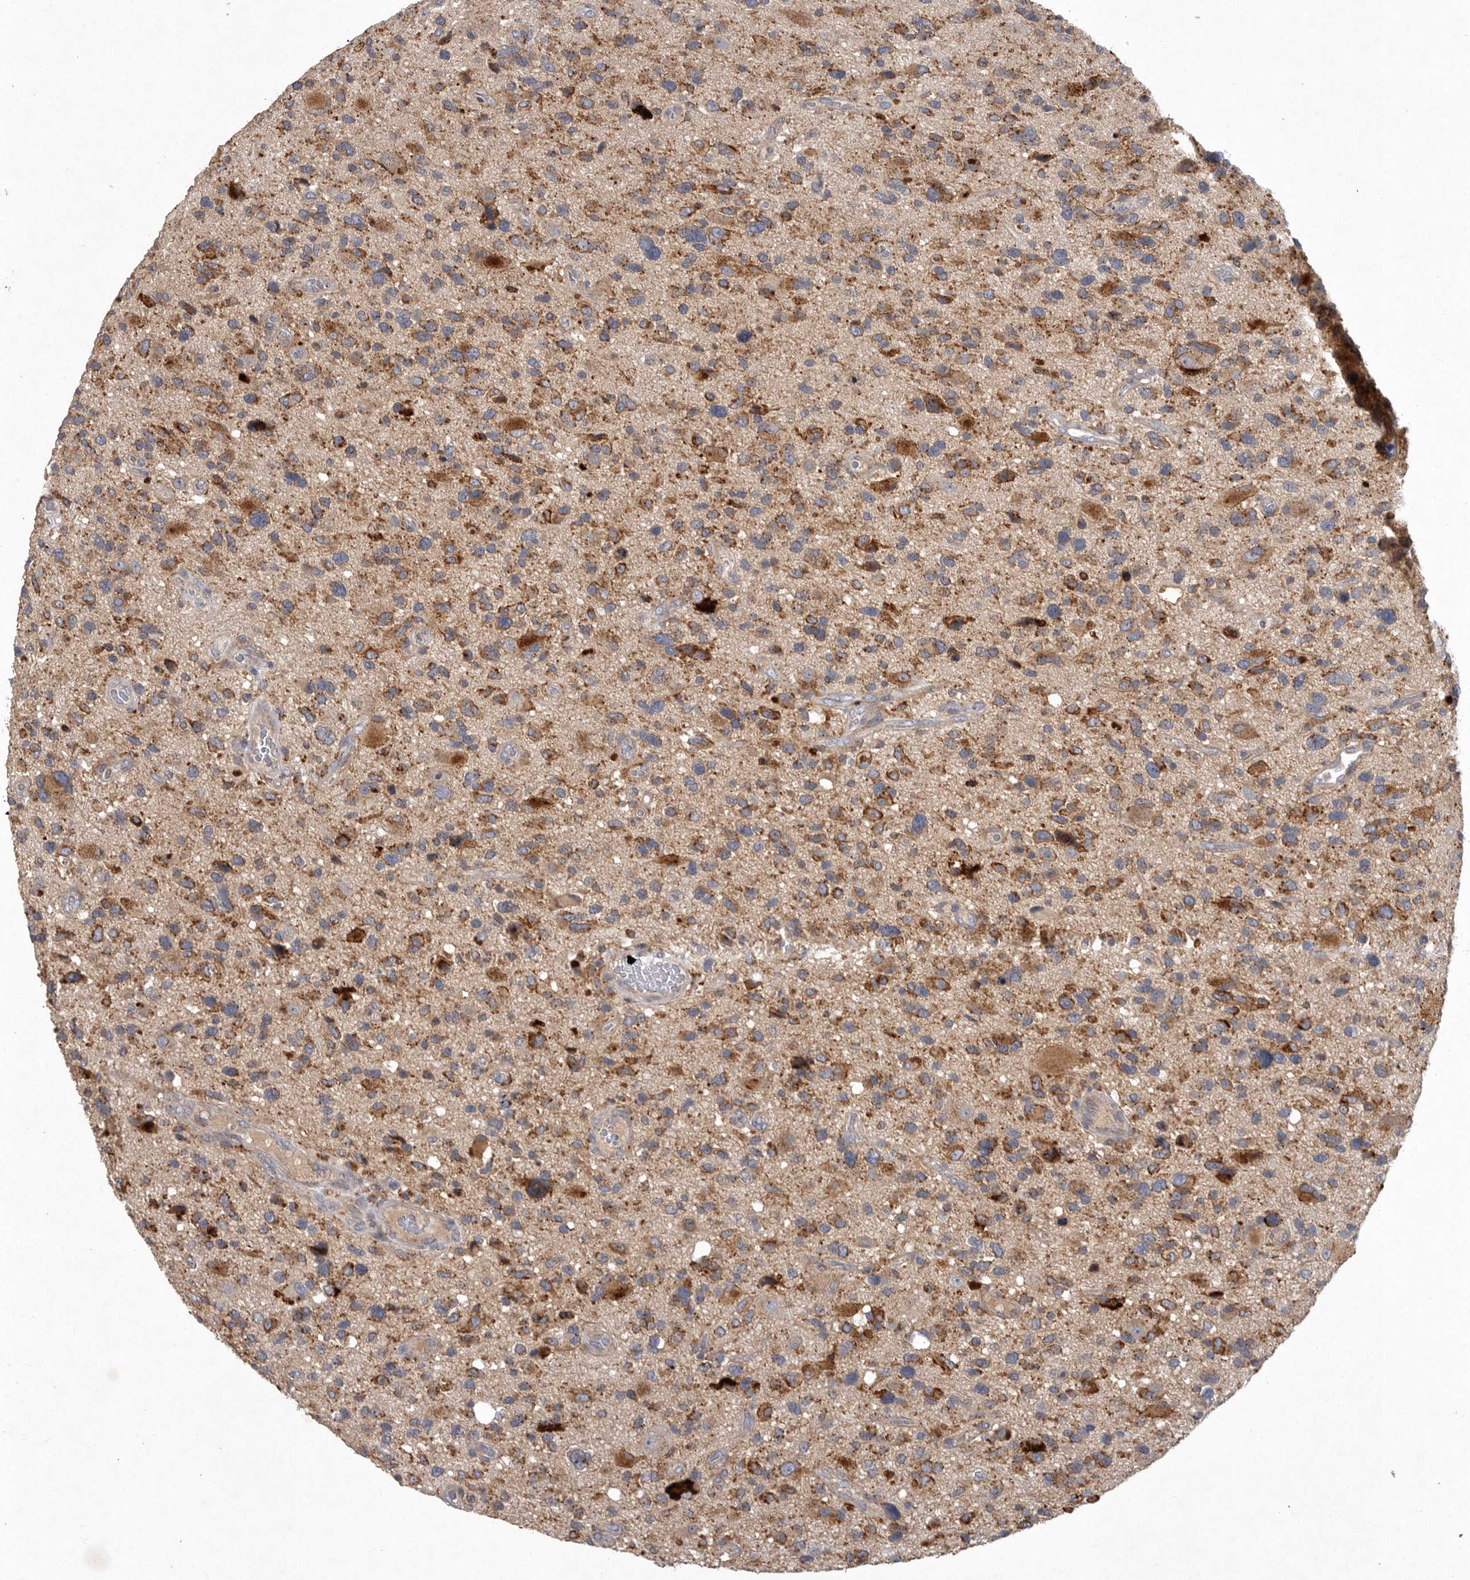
{"staining": {"intensity": "moderate", "quantity": ">75%", "location": "cytoplasmic/membranous"}, "tissue": "glioma", "cell_type": "Tumor cells", "image_type": "cancer", "snomed": [{"axis": "morphology", "description": "Glioma, malignant, High grade"}, {"axis": "topography", "description": "Brain"}], "caption": "Malignant high-grade glioma tissue displays moderate cytoplasmic/membranous staining in about >75% of tumor cells, visualized by immunohistochemistry.", "gene": "LAMTOR3", "patient": {"sex": "male", "age": 33}}